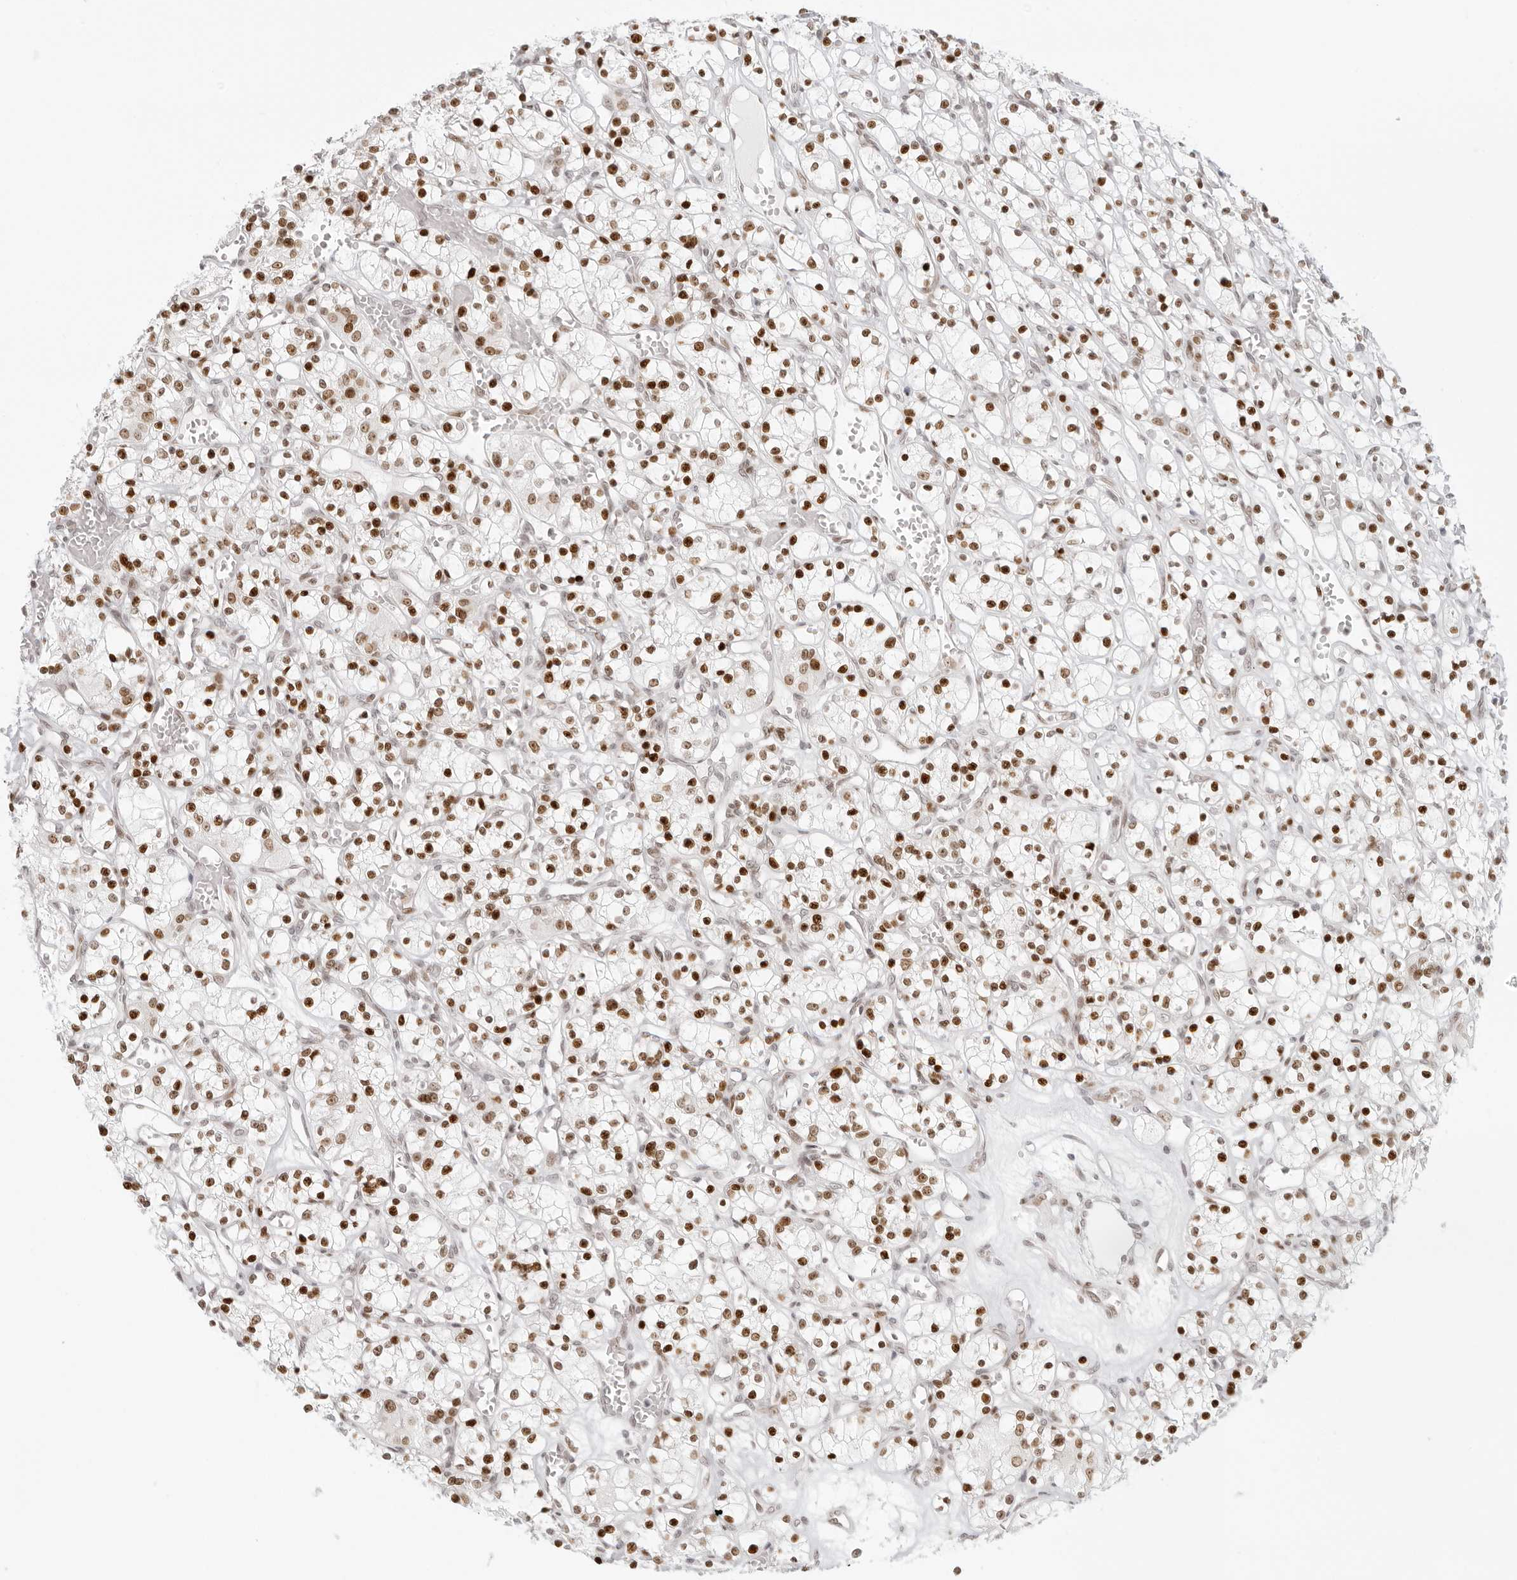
{"staining": {"intensity": "strong", "quantity": ">75%", "location": "nuclear"}, "tissue": "renal cancer", "cell_type": "Tumor cells", "image_type": "cancer", "snomed": [{"axis": "morphology", "description": "Adenocarcinoma, NOS"}, {"axis": "topography", "description": "Kidney"}], "caption": "Renal adenocarcinoma was stained to show a protein in brown. There is high levels of strong nuclear expression in approximately >75% of tumor cells.", "gene": "RCC1", "patient": {"sex": "female", "age": 59}}